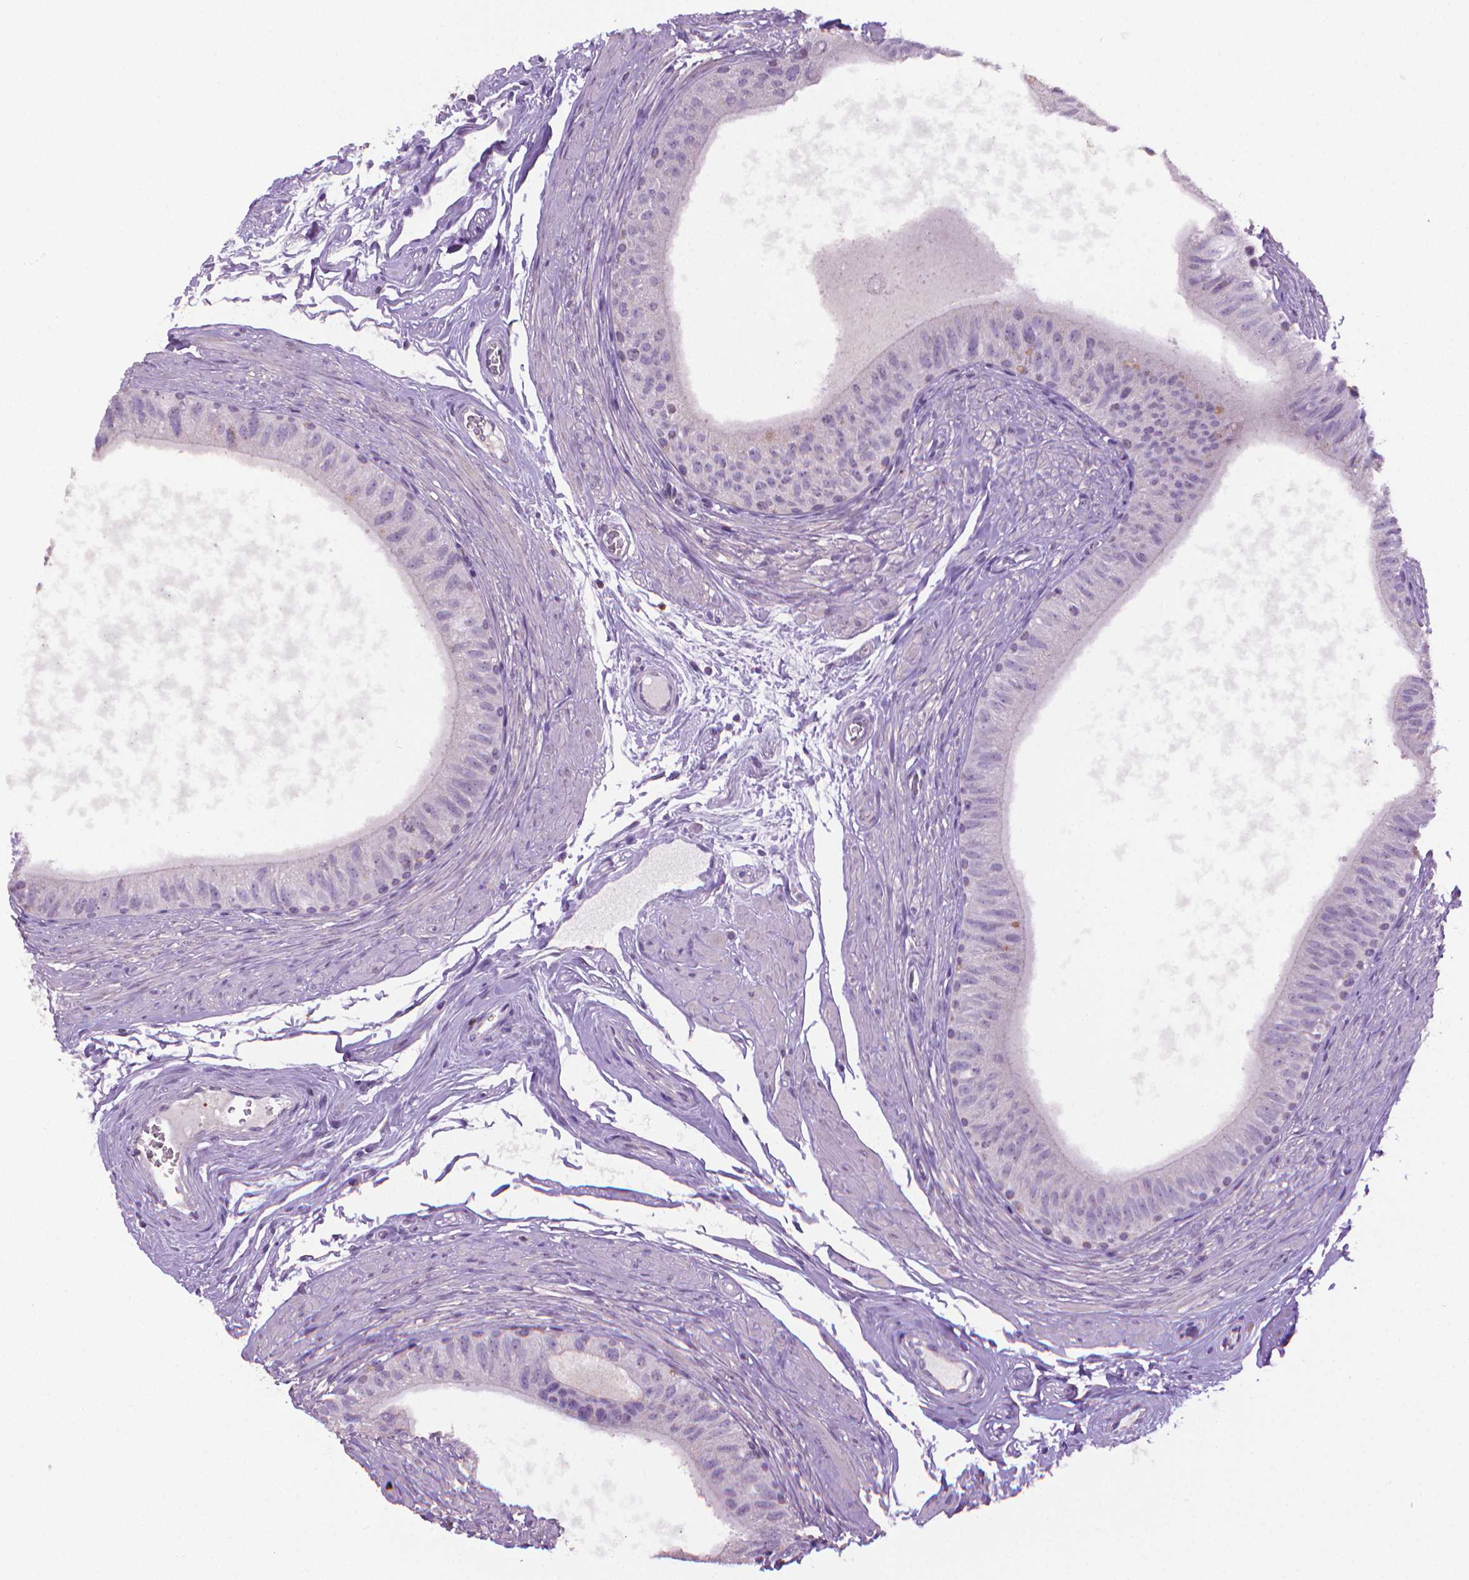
{"staining": {"intensity": "negative", "quantity": "none", "location": "none"}, "tissue": "epididymis", "cell_type": "Glandular cells", "image_type": "normal", "snomed": [{"axis": "morphology", "description": "Normal tissue, NOS"}, {"axis": "topography", "description": "Epididymis"}], "caption": "Immunohistochemistry photomicrograph of normal epididymis: human epididymis stained with DAB shows no significant protein staining in glandular cells.", "gene": "CDKN2D", "patient": {"sex": "male", "age": 36}}